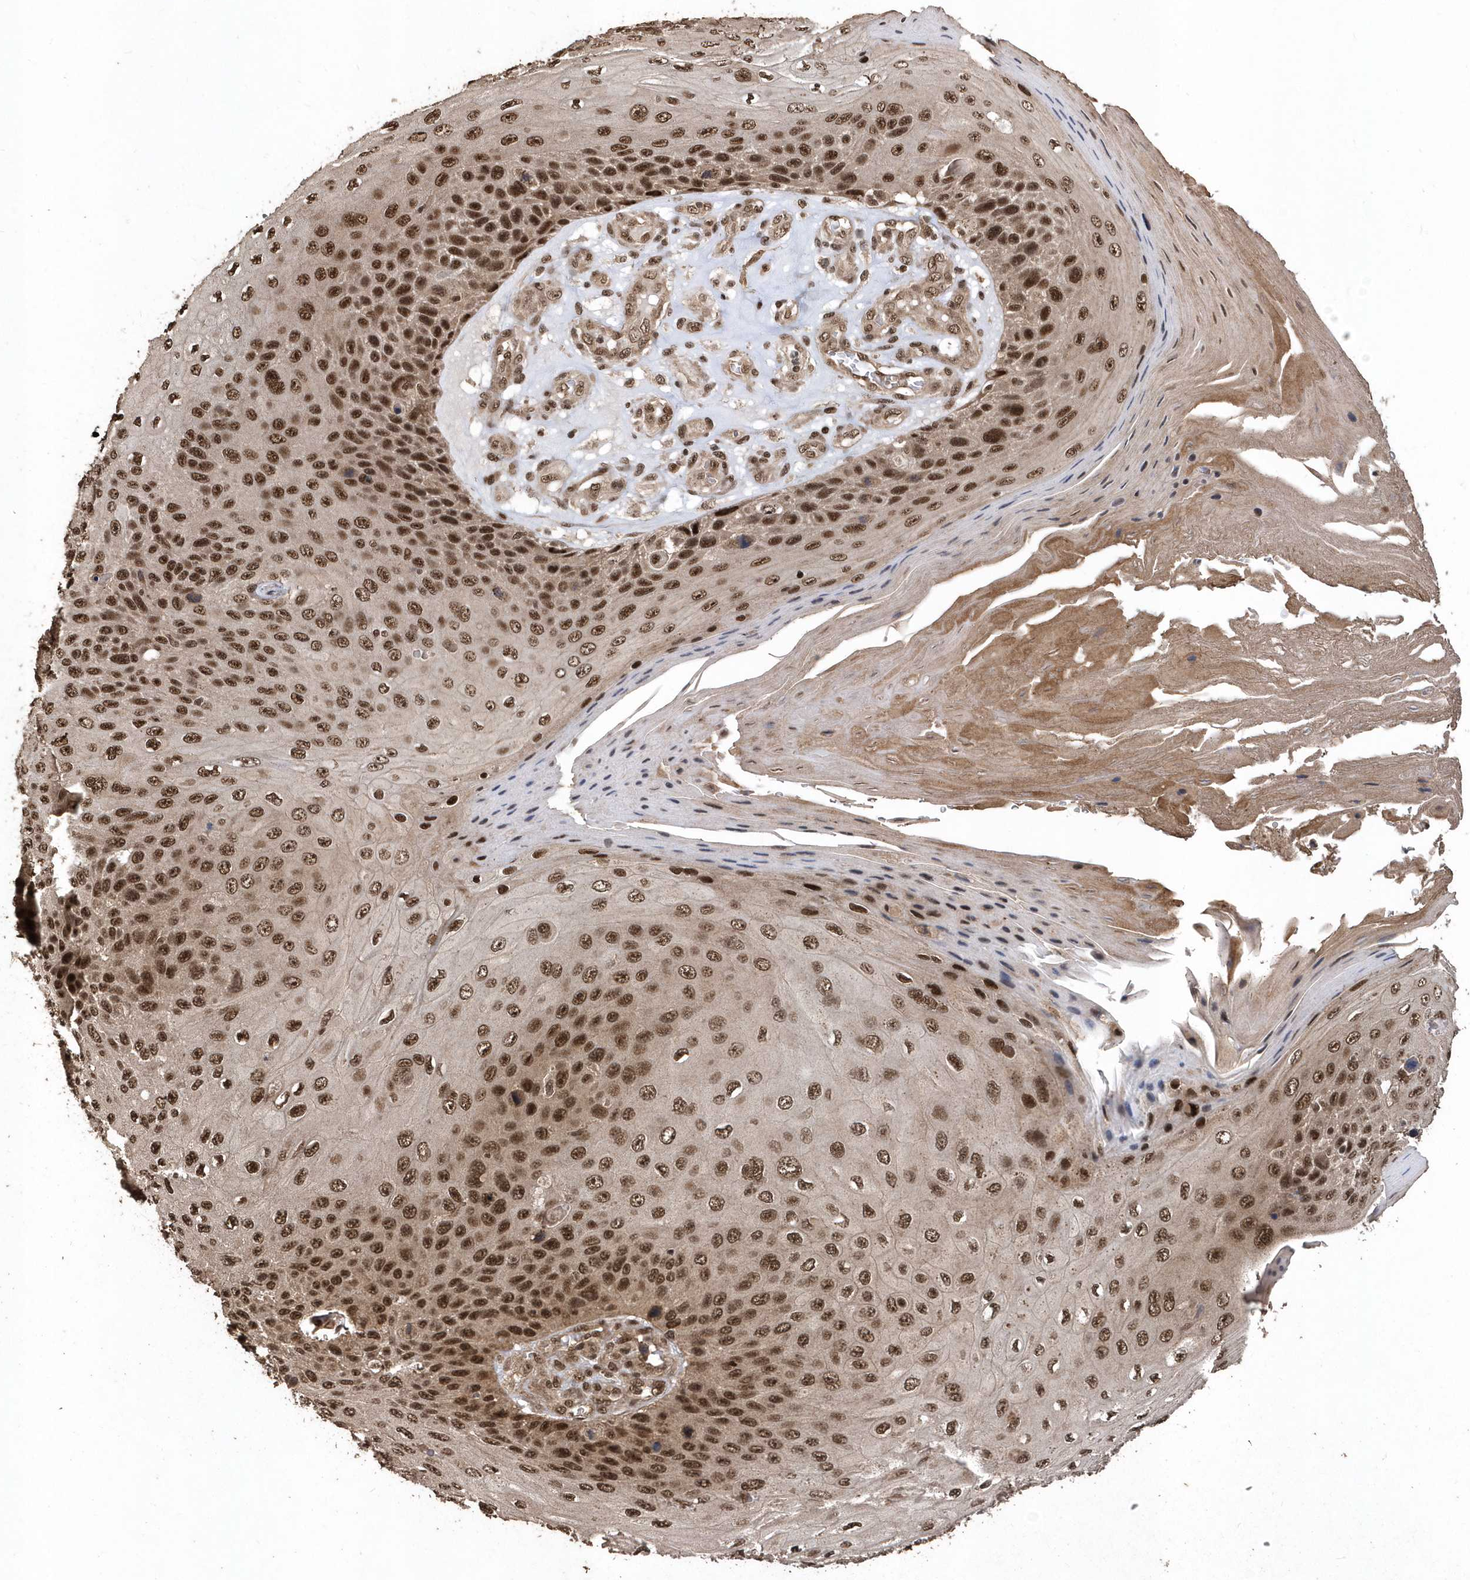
{"staining": {"intensity": "strong", "quantity": ">75%", "location": "nuclear"}, "tissue": "skin cancer", "cell_type": "Tumor cells", "image_type": "cancer", "snomed": [{"axis": "morphology", "description": "Squamous cell carcinoma, NOS"}, {"axis": "topography", "description": "Skin"}], "caption": "Skin cancer stained for a protein demonstrates strong nuclear positivity in tumor cells.", "gene": "INTS12", "patient": {"sex": "female", "age": 88}}